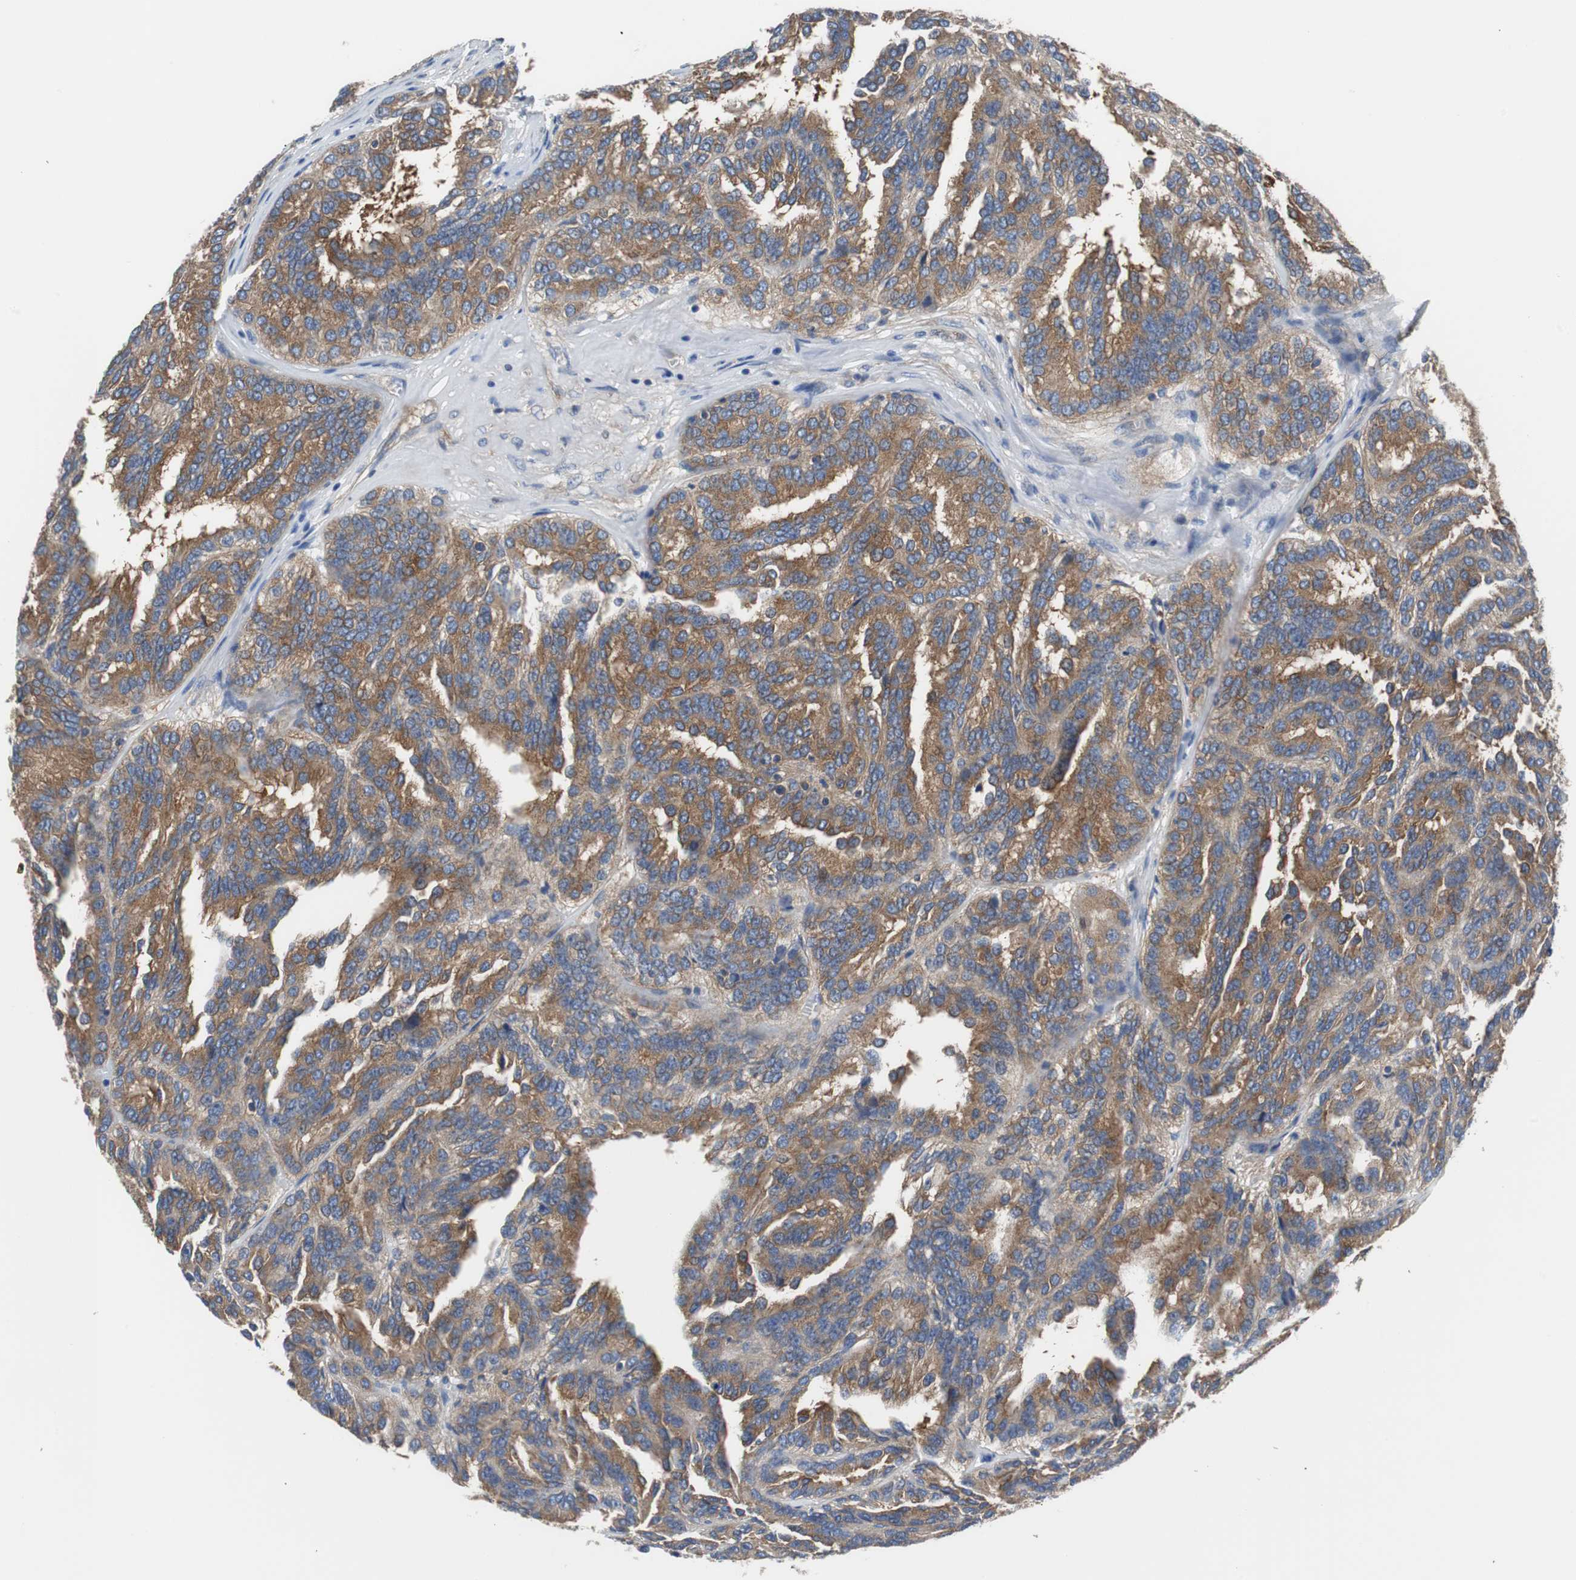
{"staining": {"intensity": "moderate", "quantity": ">75%", "location": "cytoplasmic/membranous"}, "tissue": "renal cancer", "cell_type": "Tumor cells", "image_type": "cancer", "snomed": [{"axis": "morphology", "description": "Adenocarcinoma, NOS"}, {"axis": "topography", "description": "Kidney"}], "caption": "Protein analysis of renal cancer (adenocarcinoma) tissue displays moderate cytoplasmic/membranous positivity in about >75% of tumor cells.", "gene": "BRAF", "patient": {"sex": "male", "age": 46}}